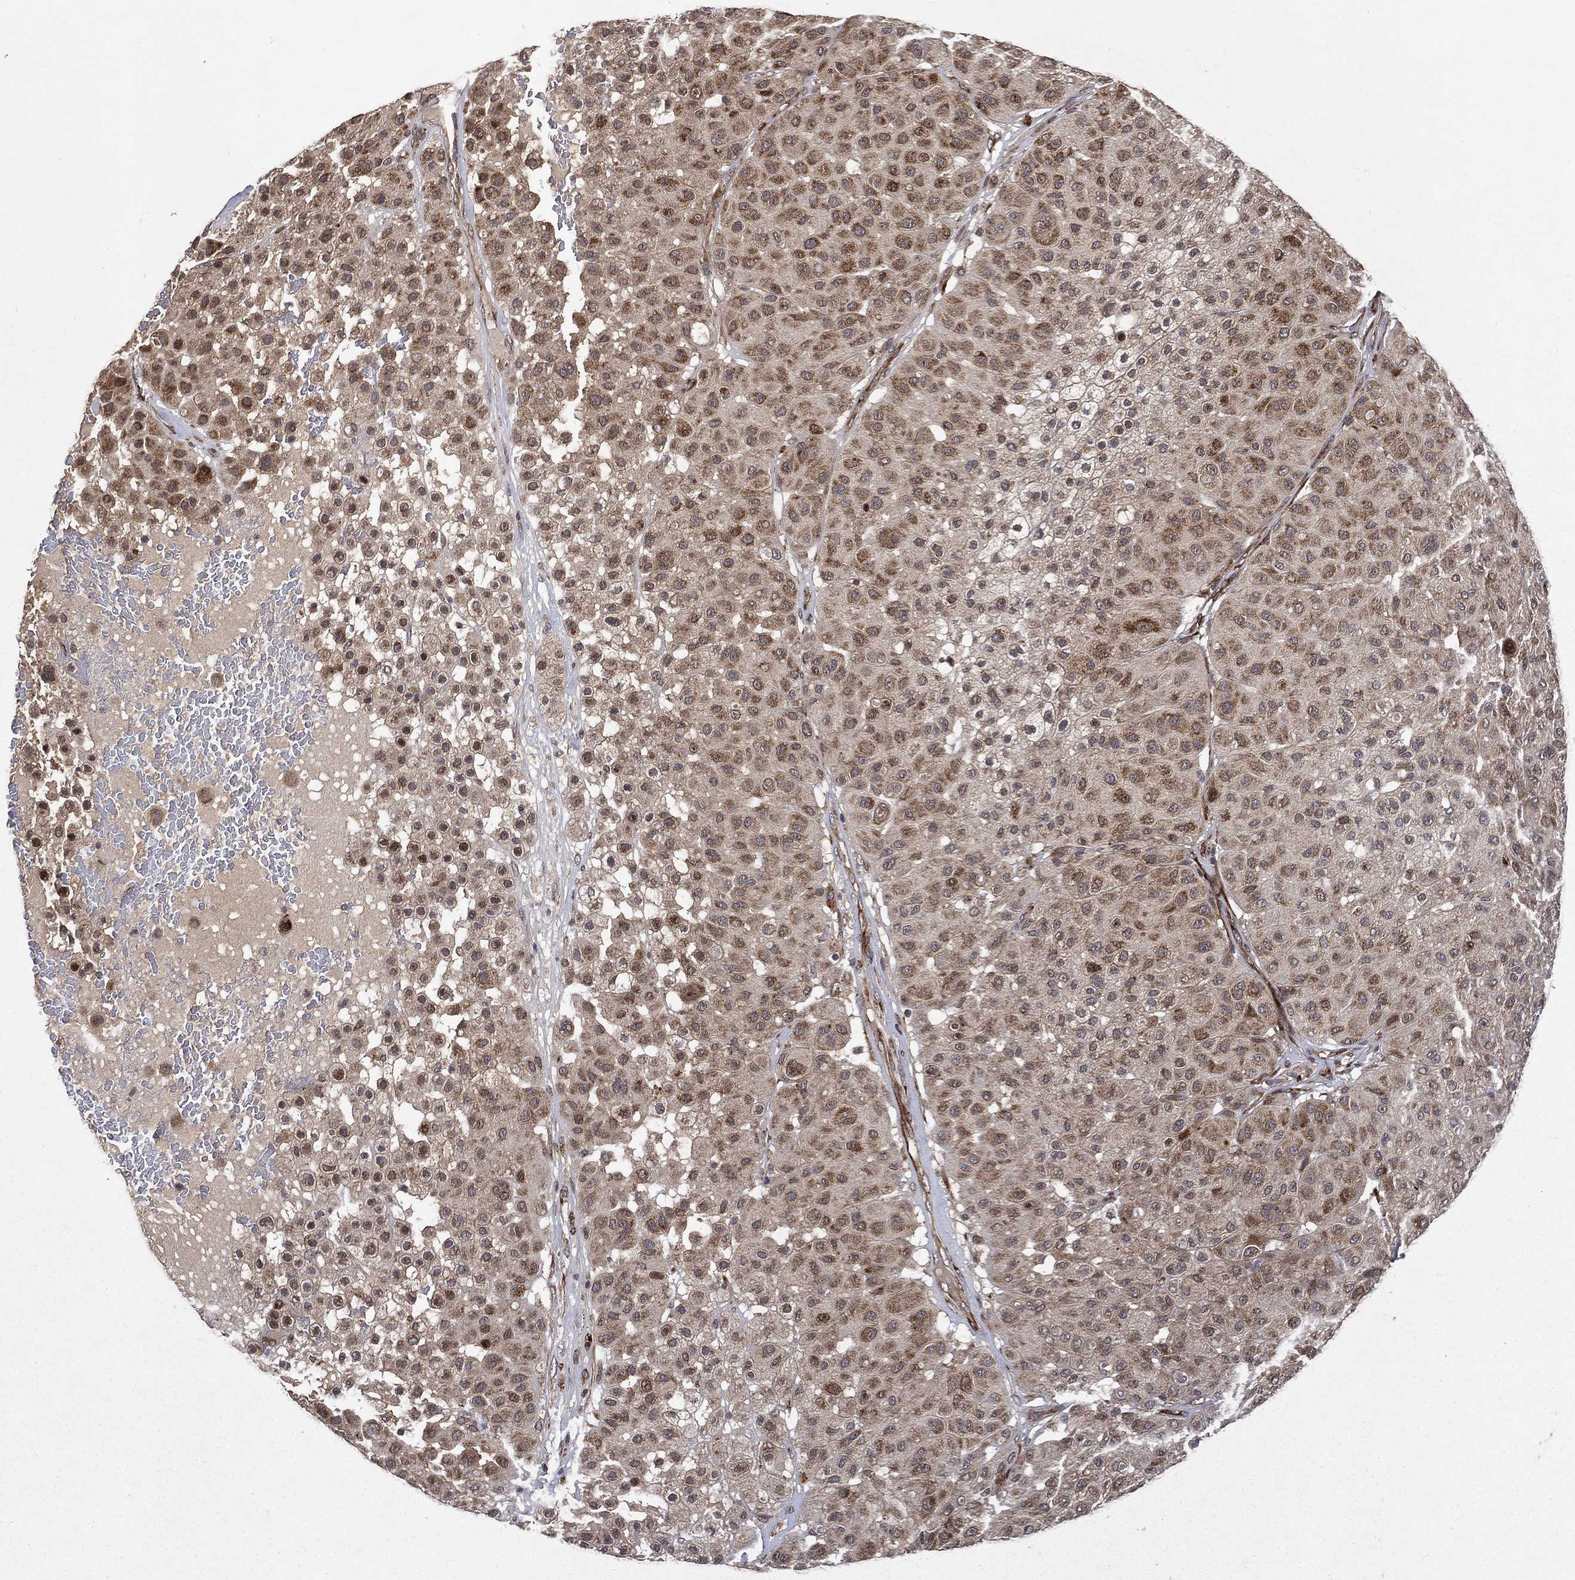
{"staining": {"intensity": "moderate", "quantity": "25%-75%", "location": "cytoplasmic/membranous"}, "tissue": "melanoma", "cell_type": "Tumor cells", "image_type": "cancer", "snomed": [{"axis": "morphology", "description": "Malignant melanoma, Metastatic site"}, {"axis": "topography", "description": "Smooth muscle"}], "caption": "Malignant melanoma (metastatic site) tissue shows moderate cytoplasmic/membranous positivity in about 25%-75% of tumor cells", "gene": "RAB11FIP4", "patient": {"sex": "male", "age": 41}}